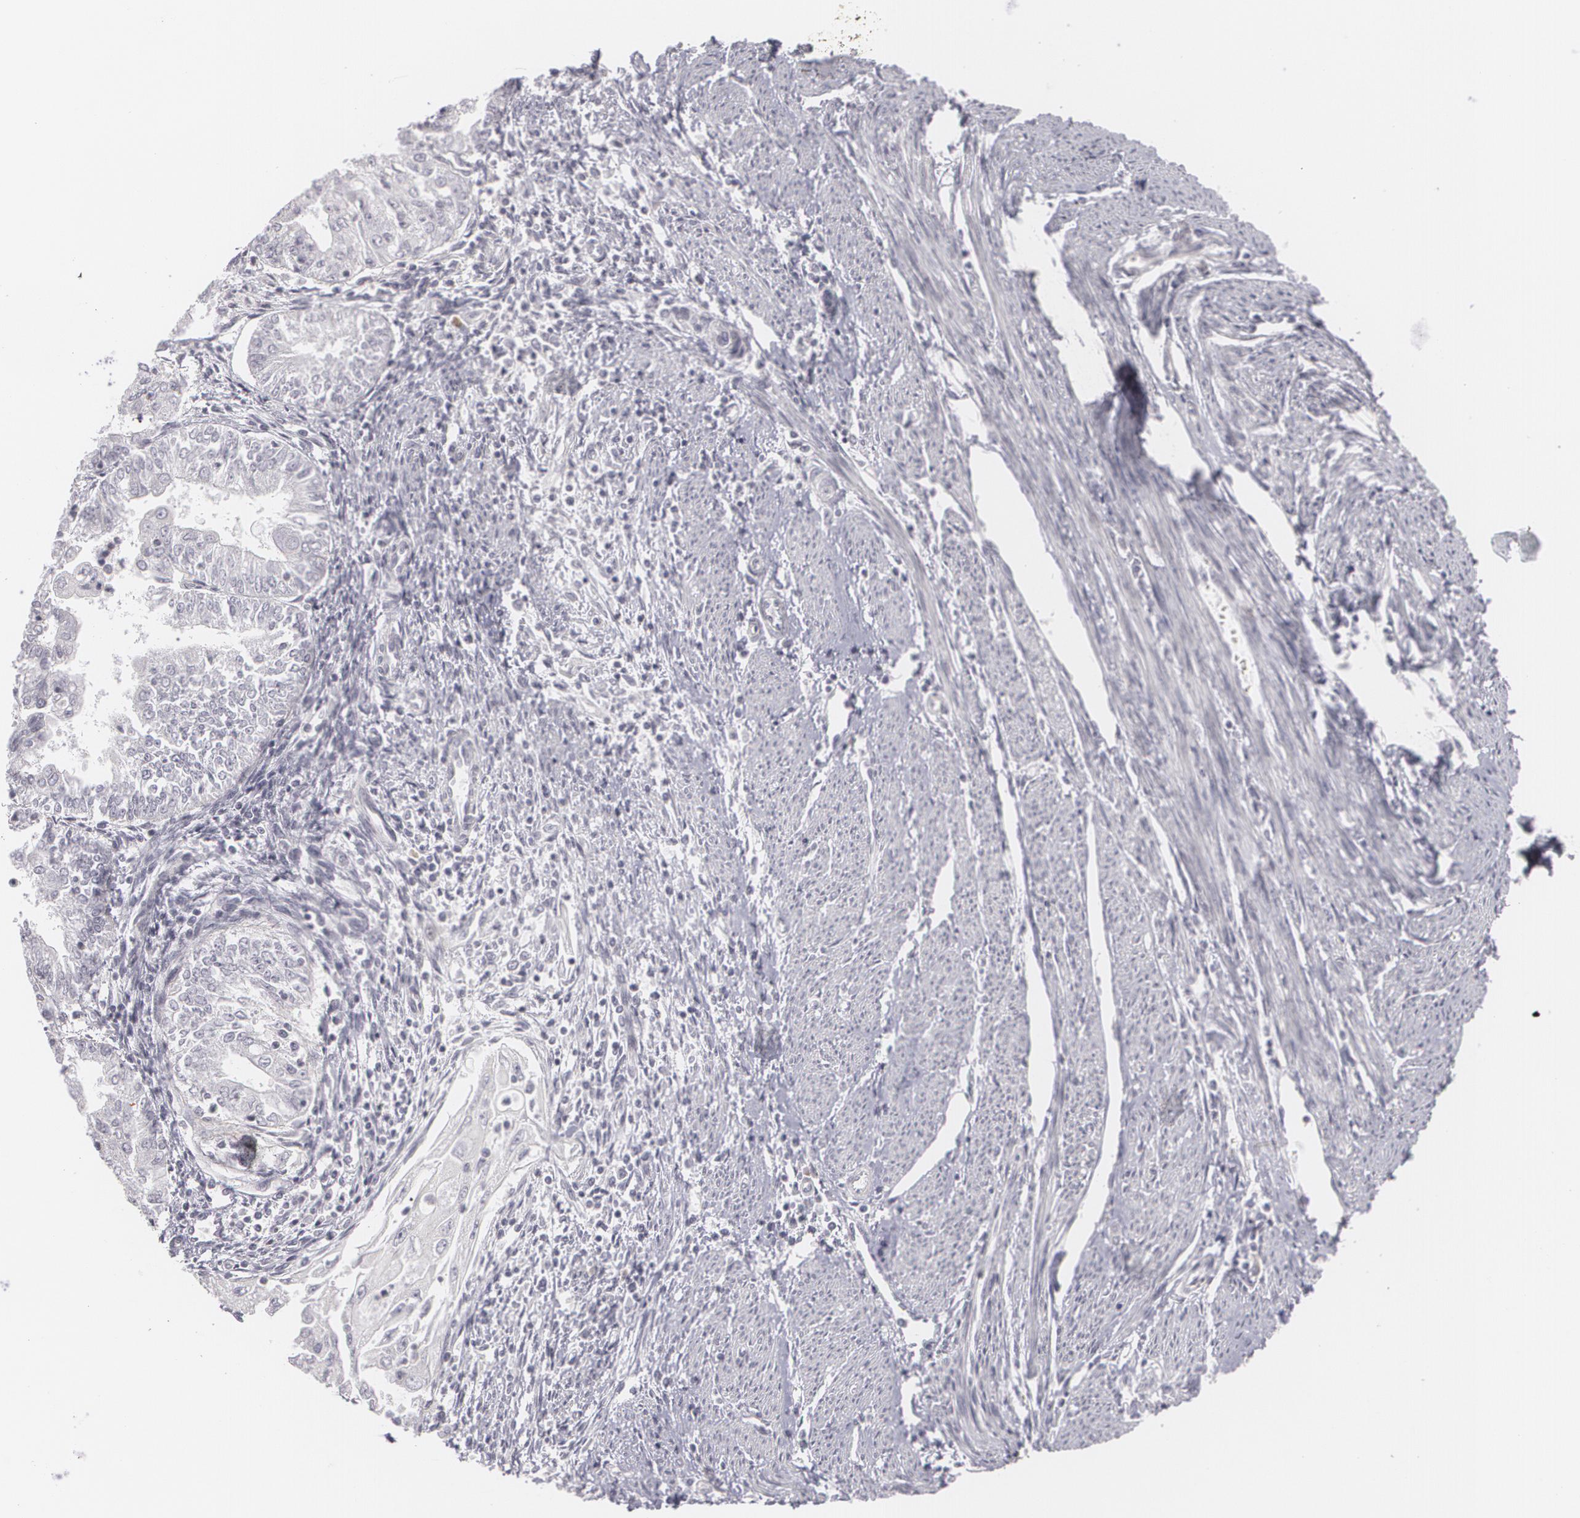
{"staining": {"intensity": "negative", "quantity": "none", "location": "none"}, "tissue": "endometrial cancer", "cell_type": "Tumor cells", "image_type": "cancer", "snomed": [{"axis": "morphology", "description": "Adenocarcinoma, NOS"}, {"axis": "topography", "description": "Endometrium"}], "caption": "Immunohistochemistry of endometrial cancer (adenocarcinoma) reveals no positivity in tumor cells.", "gene": "ZBTB16", "patient": {"sex": "female", "age": 75}}